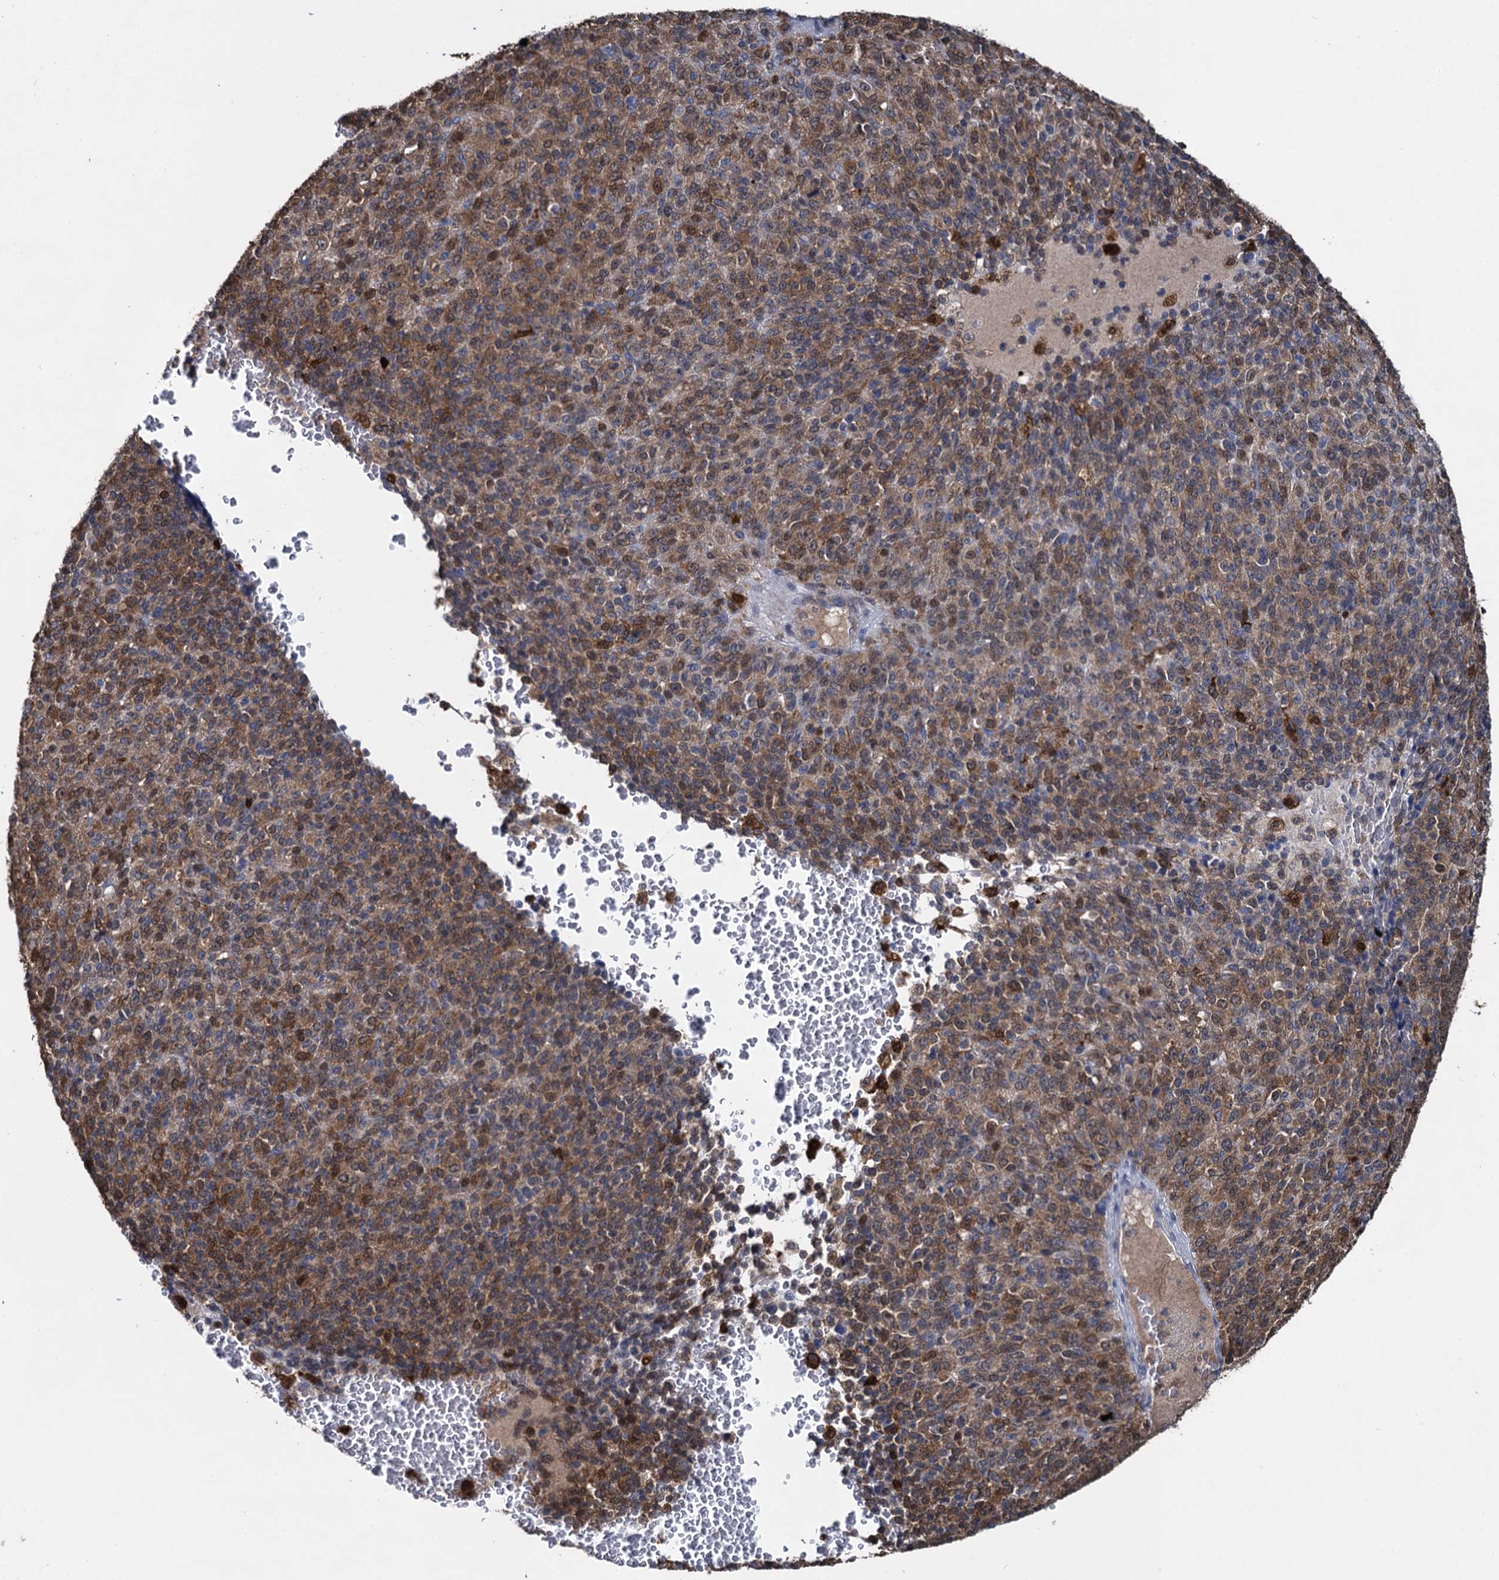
{"staining": {"intensity": "moderate", "quantity": ">75%", "location": "cytoplasmic/membranous,nuclear"}, "tissue": "melanoma", "cell_type": "Tumor cells", "image_type": "cancer", "snomed": [{"axis": "morphology", "description": "Malignant melanoma, Metastatic site"}, {"axis": "topography", "description": "Brain"}], "caption": "Immunohistochemical staining of human melanoma exhibits medium levels of moderate cytoplasmic/membranous and nuclear protein positivity in about >75% of tumor cells.", "gene": "FABP5", "patient": {"sex": "female", "age": 56}}